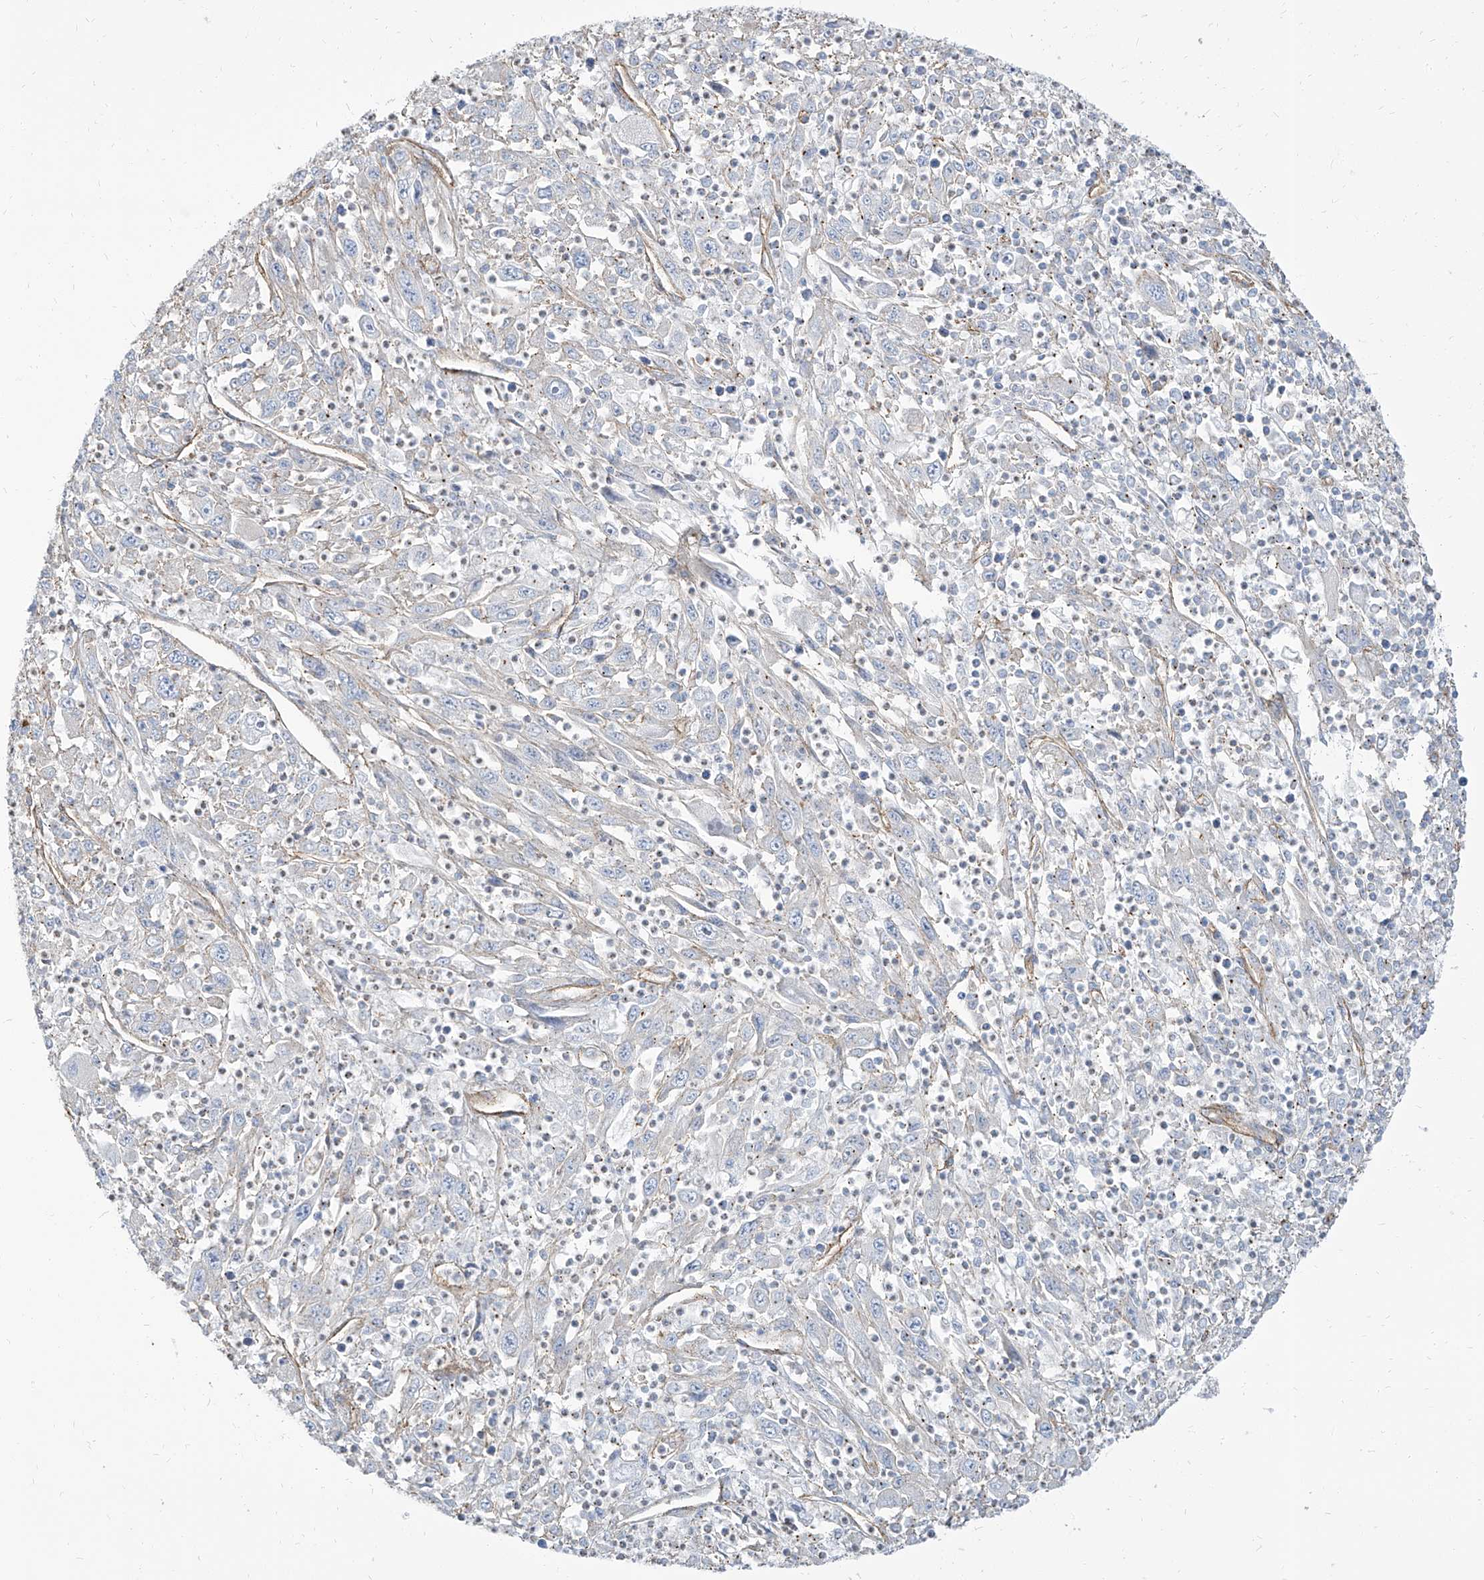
{"staining": {"intensity": "weak", "quantity": "<25%", "location": "cytoplasmic/membranous"}, "tissue": "melanoma", "cell_type": "Tumor cells", "image_type": "cancer", "snomed": [{"axis": "morphology", "description": "Malignant melanoma, Metastatic site"}, {"axis": "topography", "description": "Skin"}], "caption": "IHC of melanoma shows no expression in tumor cells. Nuclei are stained in blue.", "gene": "TXLNB", "patient": {"sex": "female", "age": 56}}